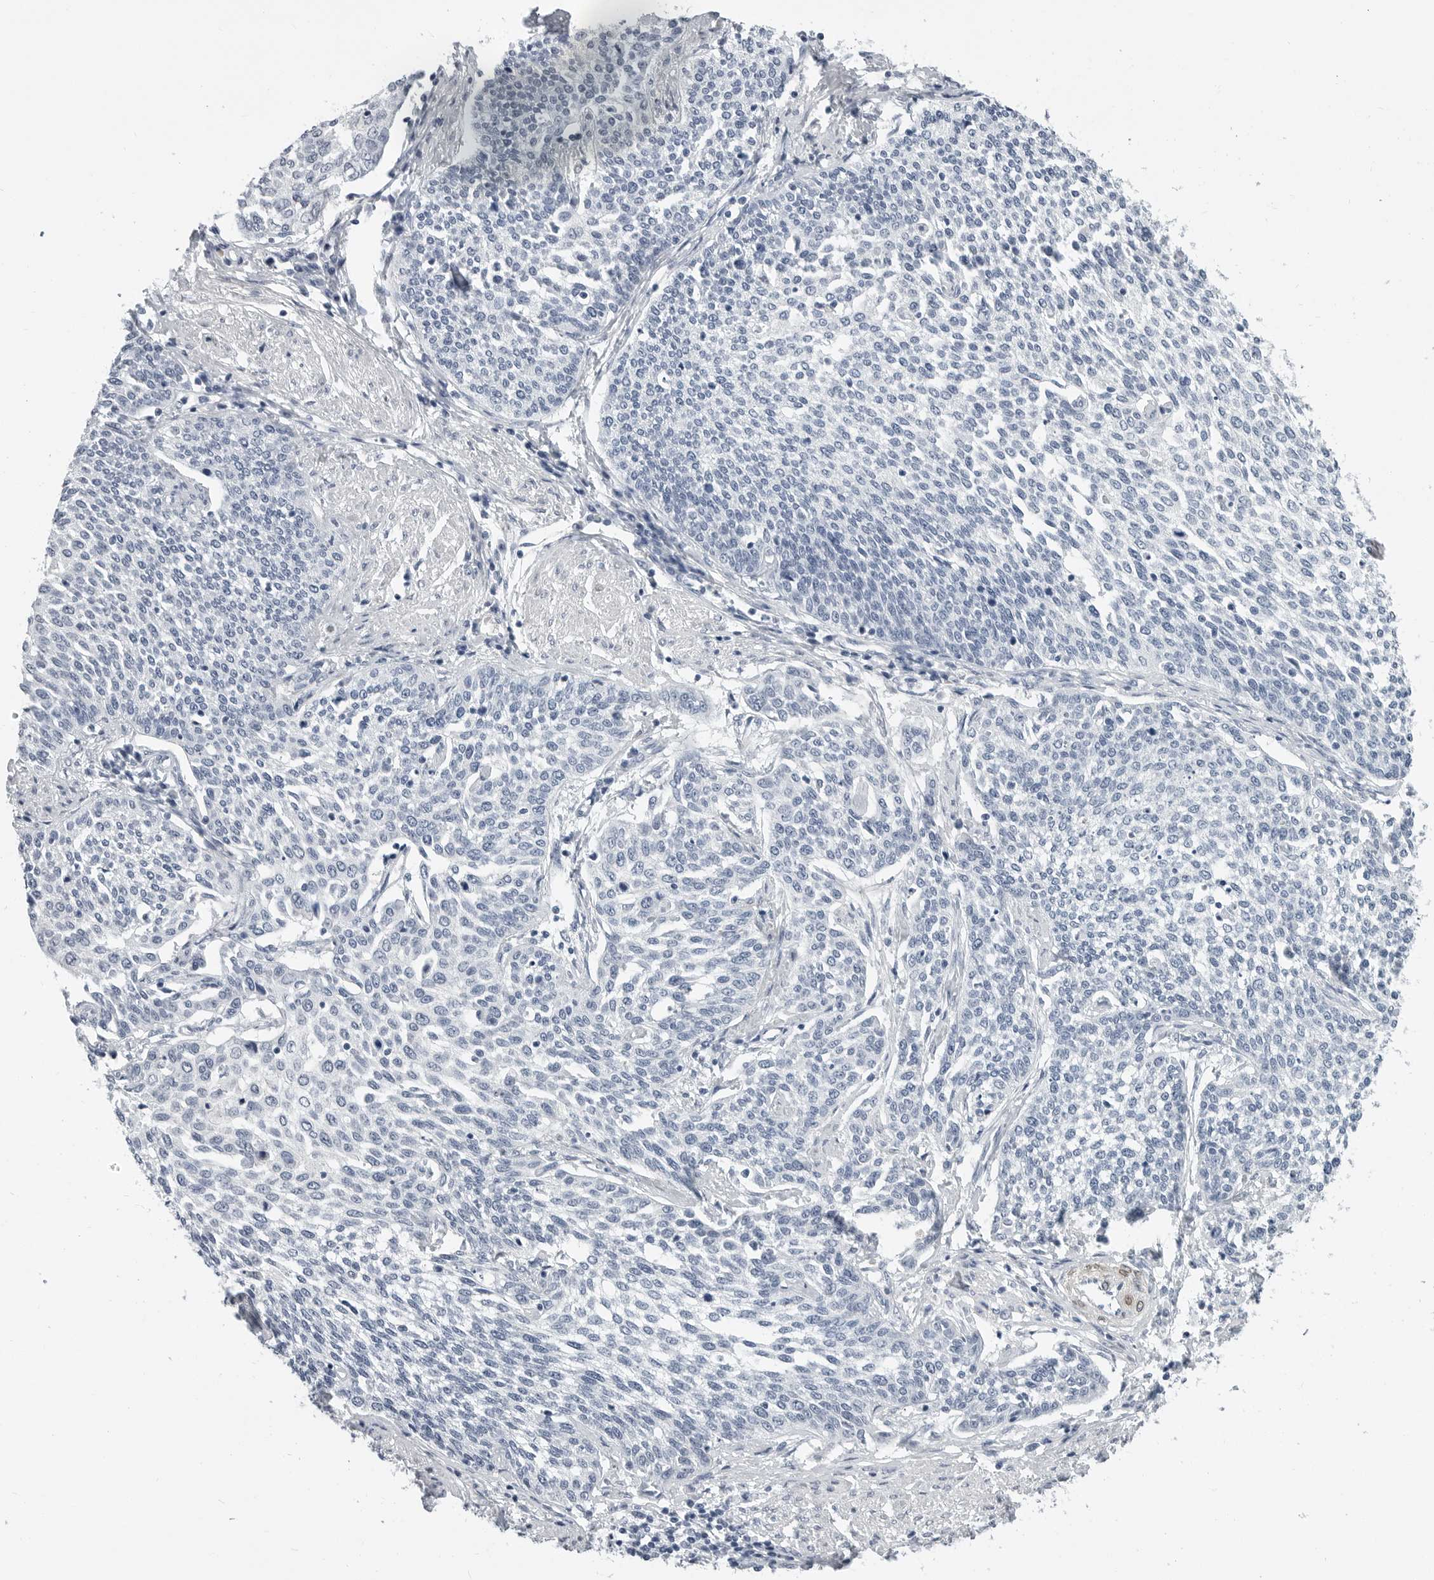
{"staining": {"intensity": "negative", "quantity": "none", "location": "none"}, "tissue": "cervical cancer", "cell_type": "Tumor cells", "image_type": "cancer", "snomed": [{"axis": "morphology", "description": "Squamous cell carcinoma, NOS"}, {"axis": "topography", "description": "Cervix"}], "caption": "Immunohistochemical staining of cervical cancer (squamous cell carcinoma) displays no significant staining in tumor cells. (DAB (3,3'-diaminobenzidine) immunohistochemistry (IHC) with hematoxylin counter stain).", "gene": "PLN", "patient": {"sex": "female", "age": 34}}